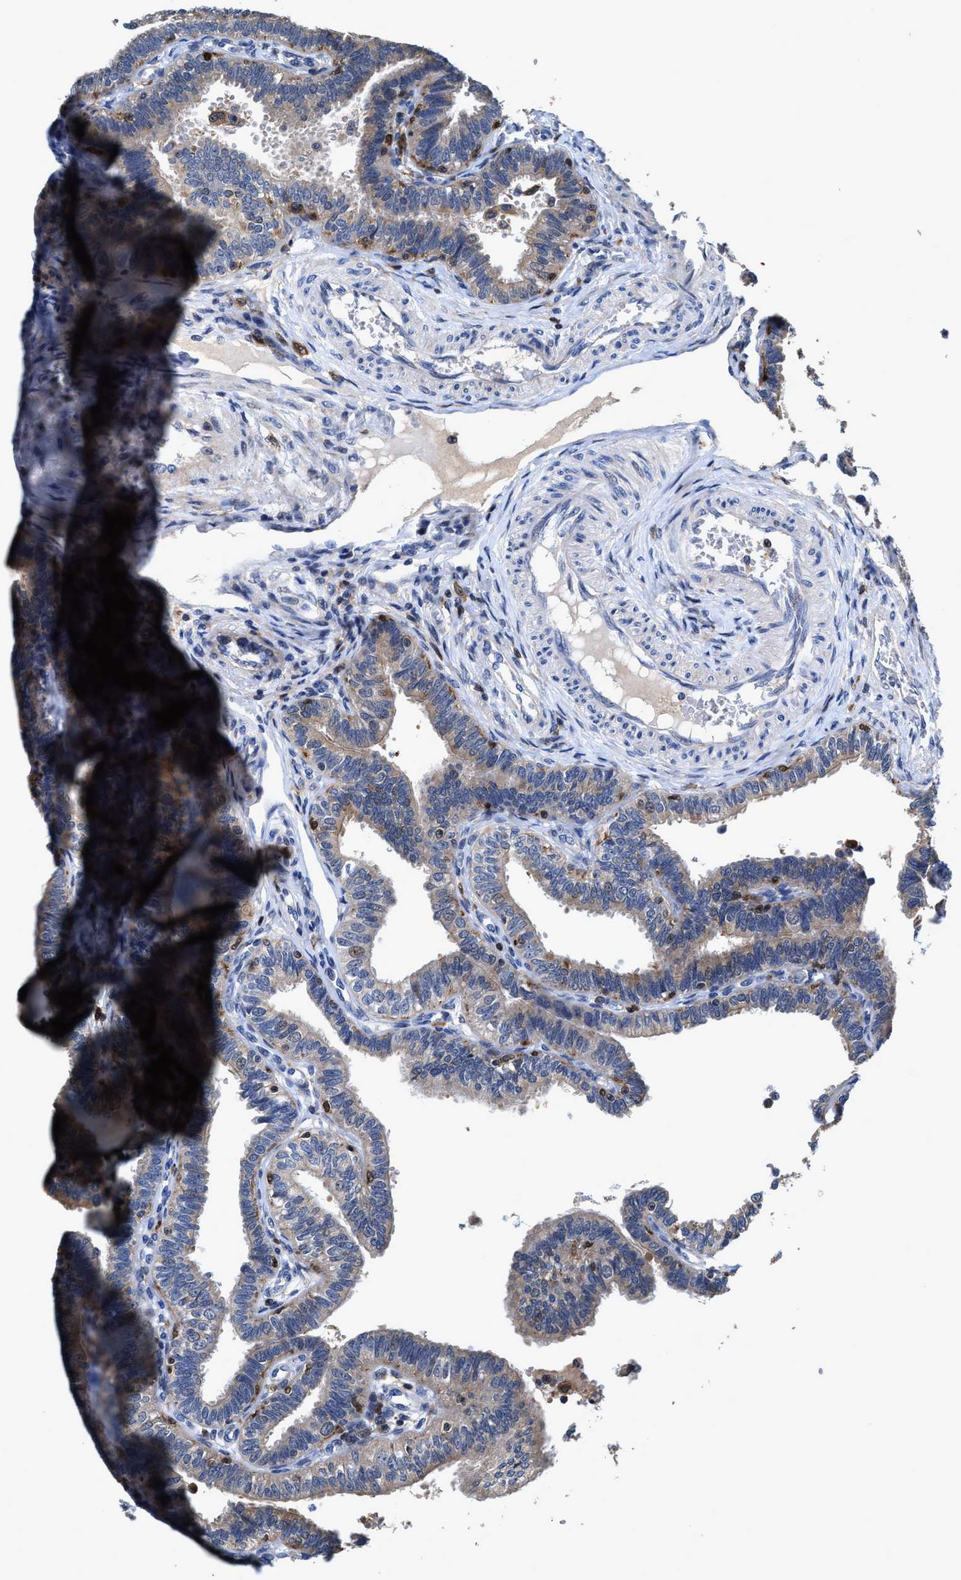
{"staining": {"intensity": "weak", "quantity": "25%-75%", "location": "cytoplasmic/membranous"}, "tissue": "fallopian tube", "cell_type": "Glandular cells", "image_type": "normal", "snomed": [{"axis": "morphology", "description": "Normal tissue, NOS"}, {"axis": "topography", "description": "Fallopian tube"}, {"axis": "topography", "description": "Placenta"}], "caption": "Fallopian tube stained with a brown dye demonstrates weak cytoplasmic/membranous positive expression in approximately 25%-75% of glandular cells.", "gene": "RGS10", "patient": {"sex": "female", "age": 34}}